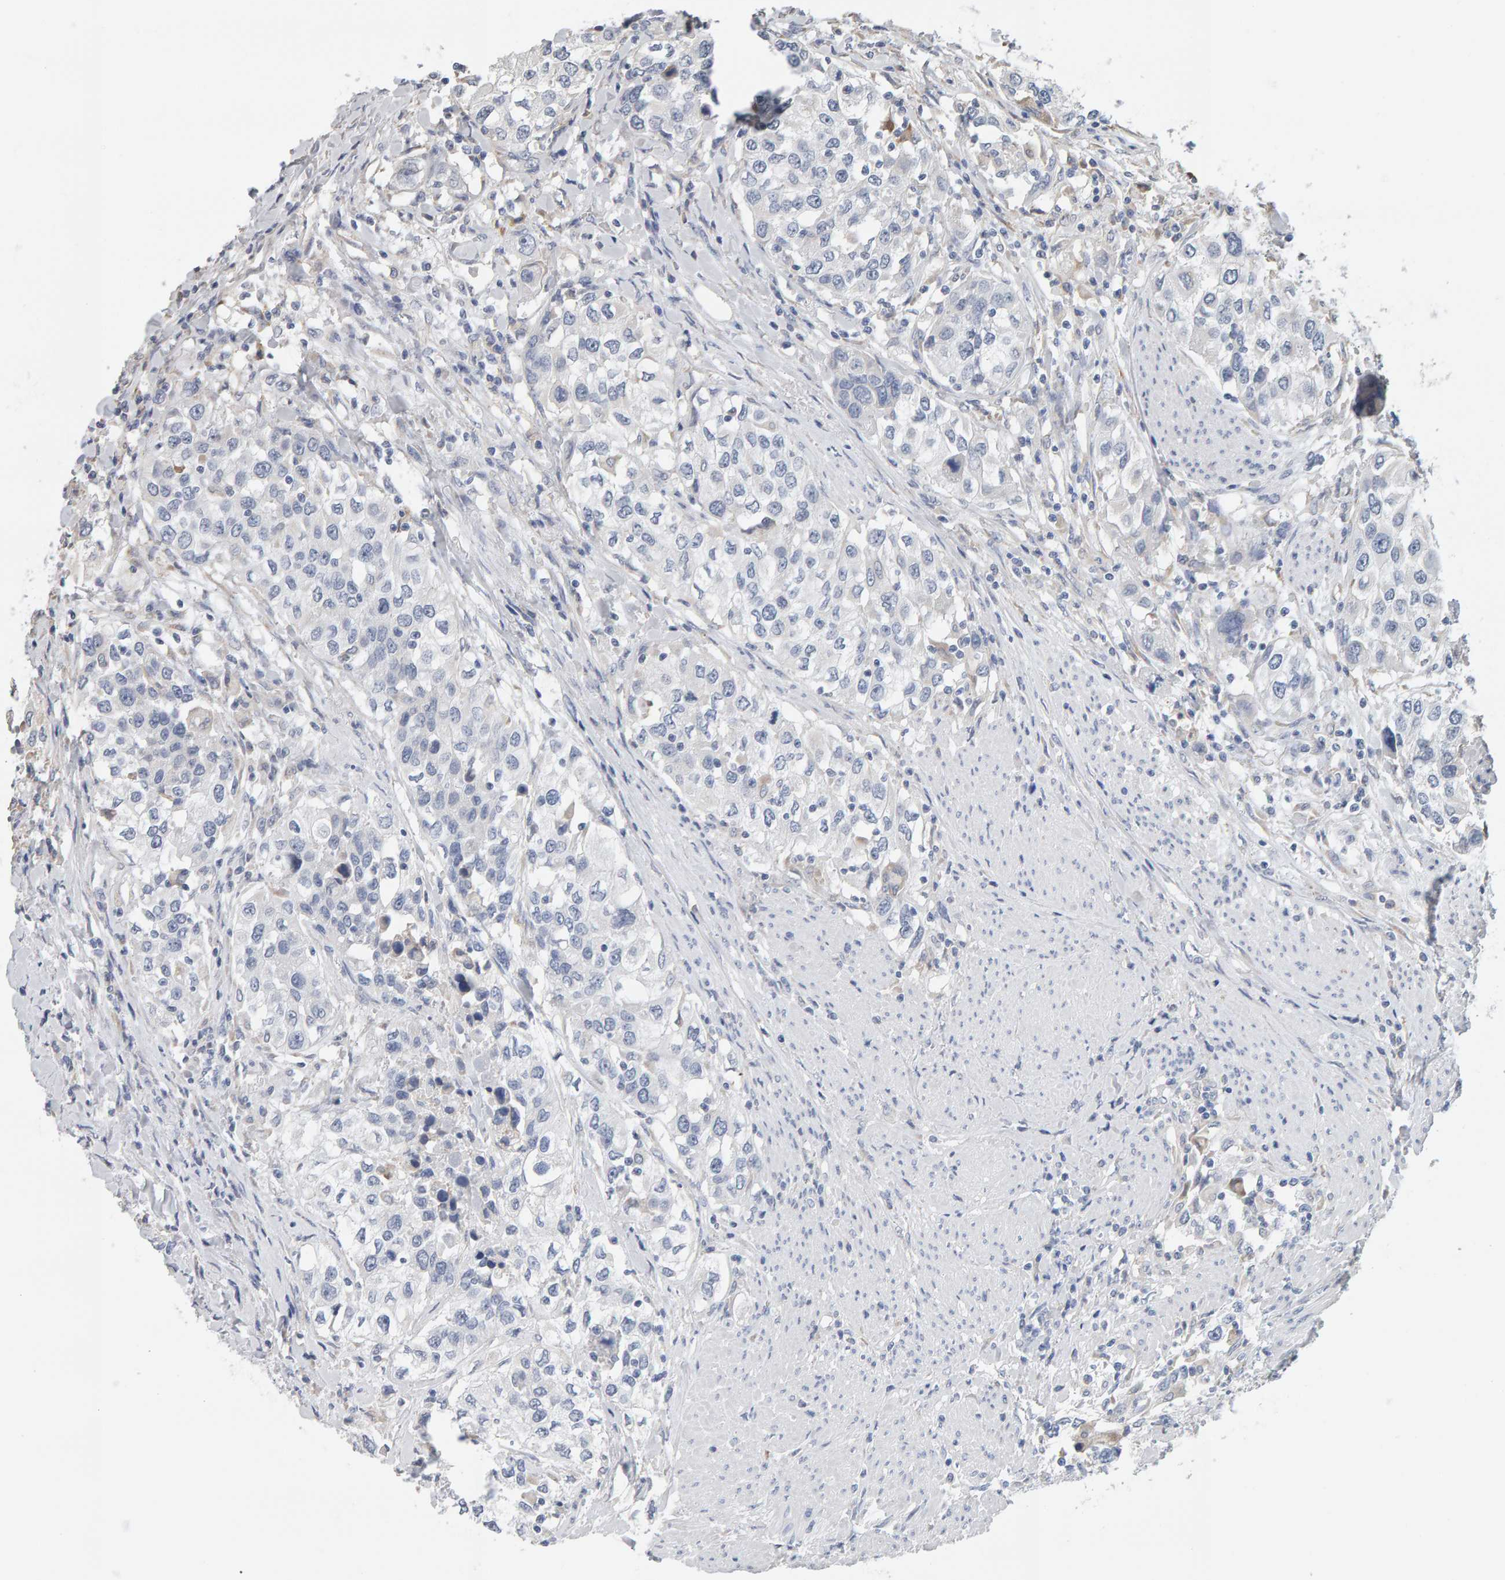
{"staining": {"intensity": "negative", "quantity": "none", "location": "none"}, "tissue": "urothelial cancer", "cell_type": "Tumor cells", "image_type": "cancer", "snomed": [{"axis": "morphology", "description": "Urothelial carcinoma, High grade"}, {"axis": "topography", "description": "Urinary bladder"}], "caption": "High power microscopy photomicrograph of an immunohistochemistry histopathology image of high-grade urothelial carcinoma, revealing no significant positivity in tumor cells. (DAB IHC visualized using brightfield microscopy, high magnification).", "gene": "ADHFE1", "patient": {"sex": "female", "age": 80}}